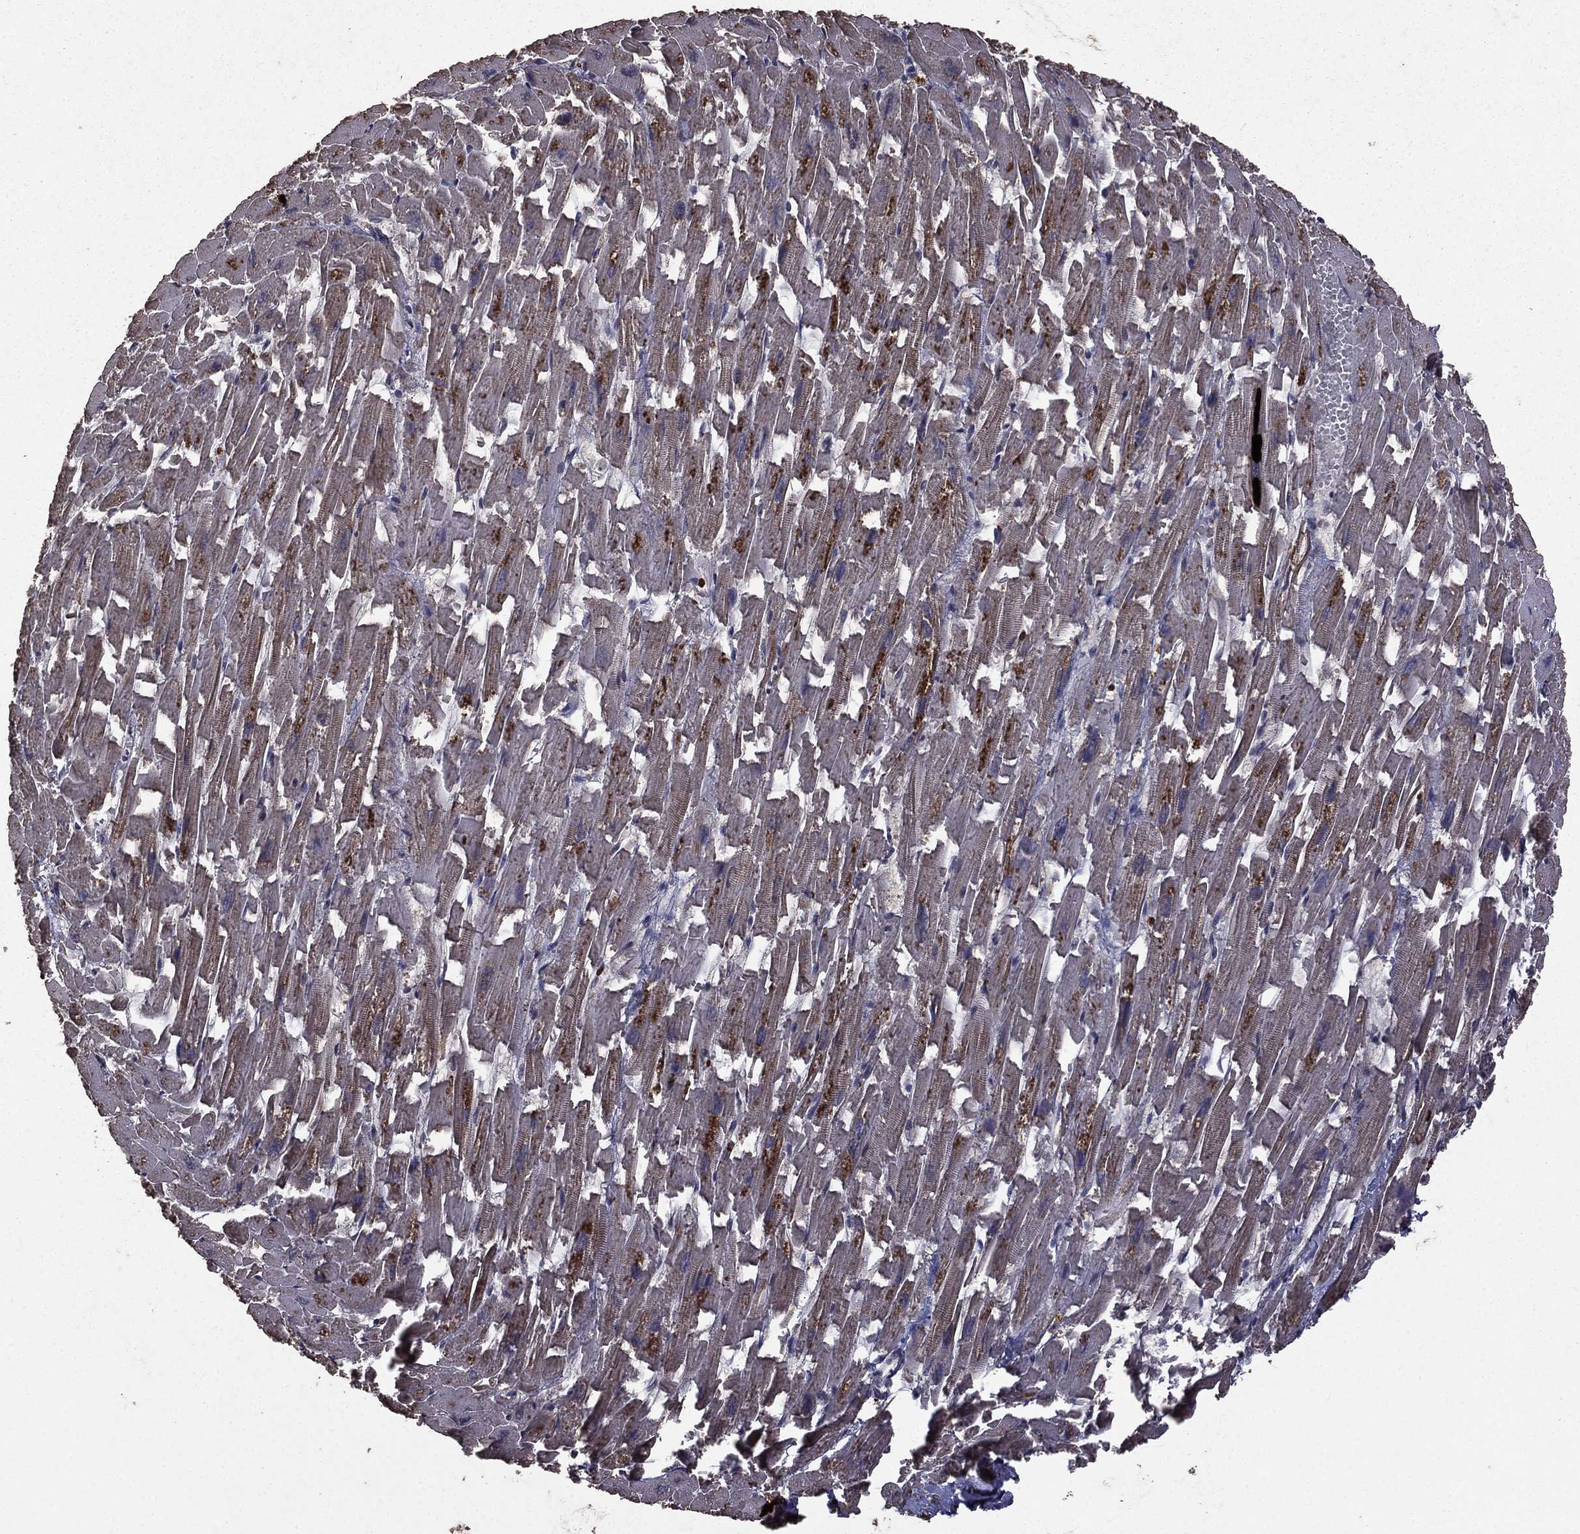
{"staining": {"intensity": "moderate", "quantity": ">75%", "location": "cytoplasmic/membranous"}, "tissue": "heart muscle", "cell_type": "Cardiomyocytes", "image_type": "normal", "snomed": [{"axis": "morphology", "description": "Normal tissue, NOS"}, {"axis": "topography", "description": "Heart"}], "caption": "Immunohistochemistry image of benign human heart muscle stained for a protein (brown), which demonstrates medium levels of moderate cytoplasmic/membranous positivity in about >75% of cardiomyocytes.", "gene": "BIRC6", "patient": {"sex": "female", "age": 64}}